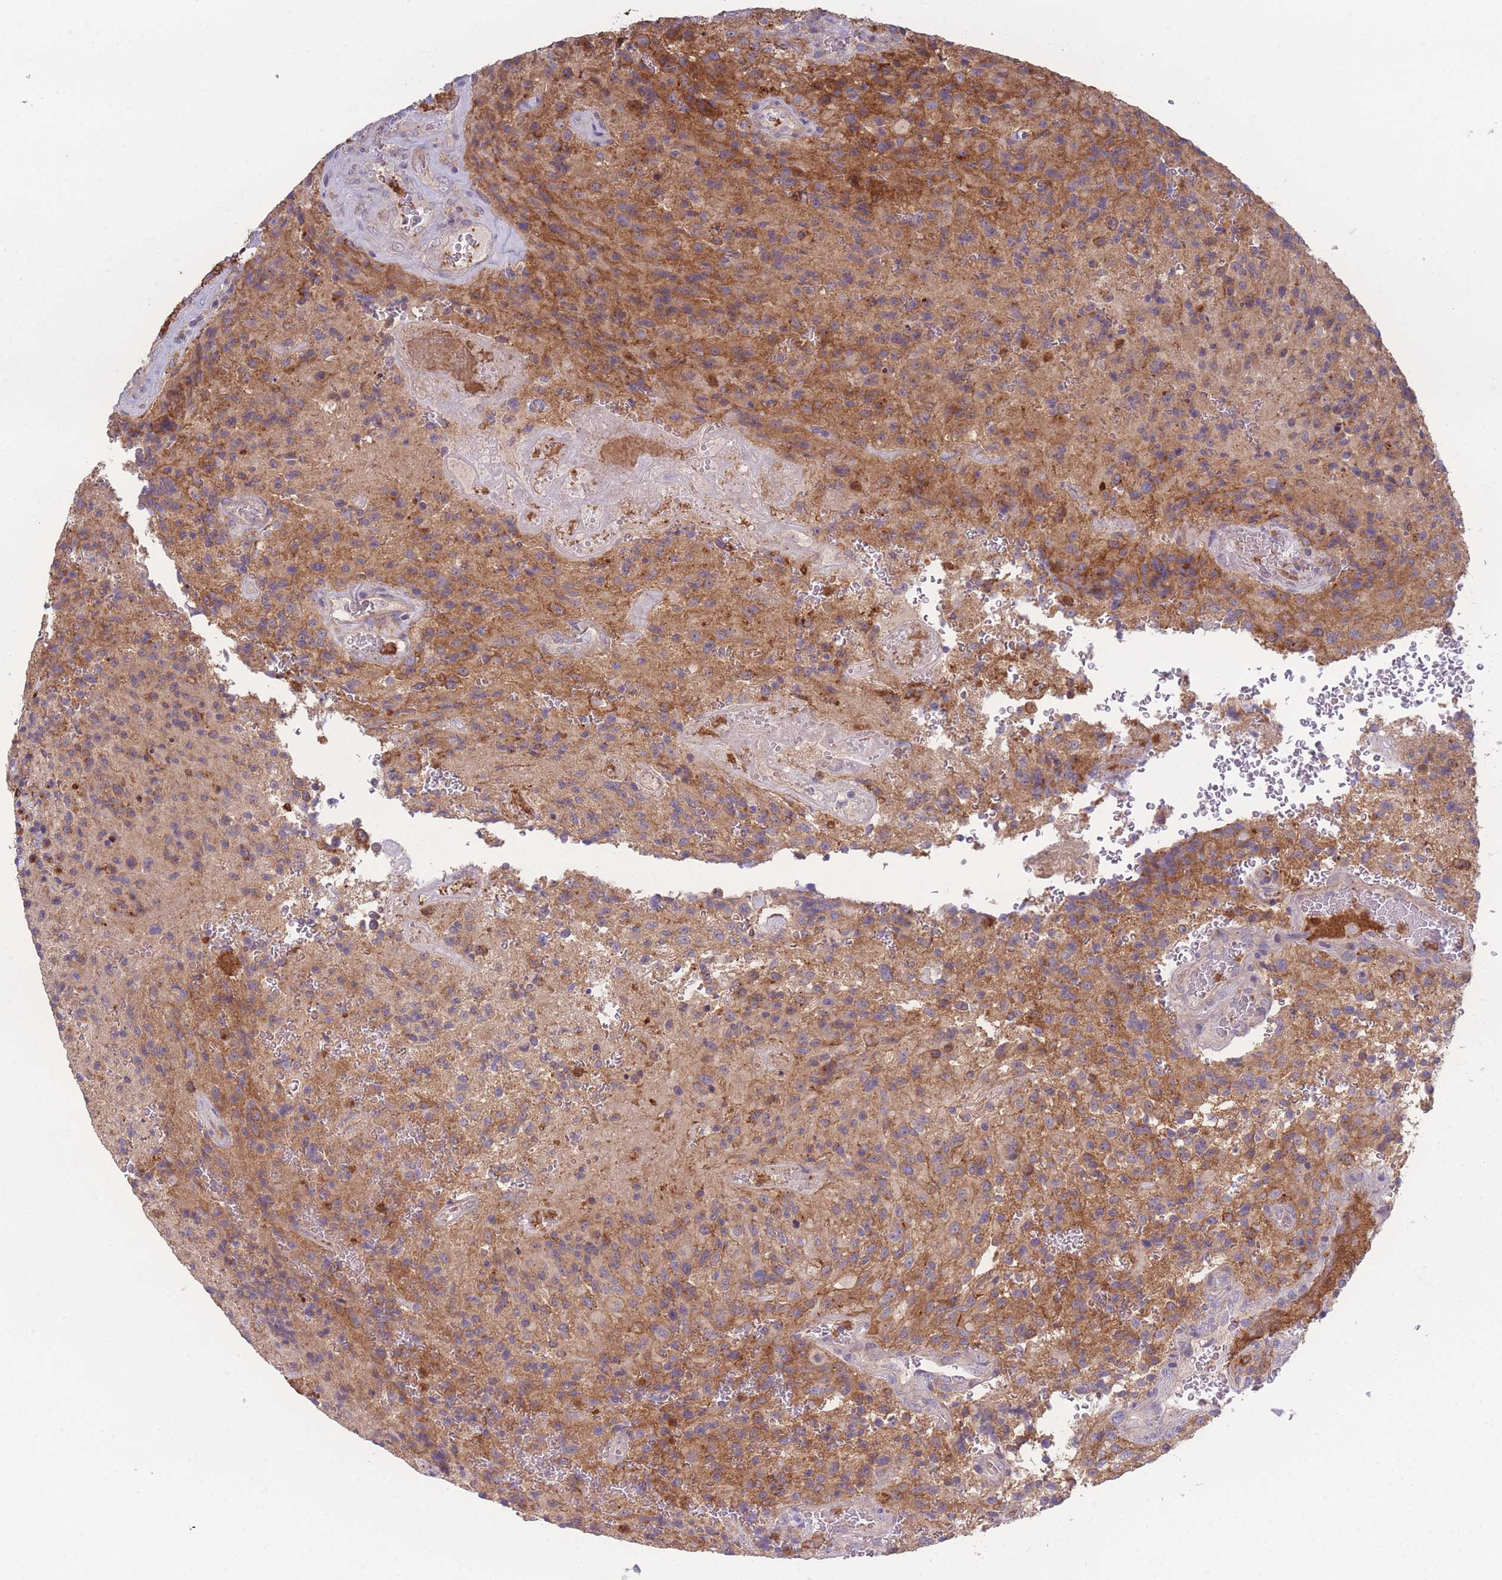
{"staining": {"intensity": "weak", "quantity": "25%-75%", "location": "cytoplasmic/membranous"}, "tissue": "glioma", "cell_type": "Tumor cells", "image_type": "cancer", "snomed": [{"axis": "morphology", "description": "Normal tissue, NOS"}, {"axis": "morphology", "description": "Glioma, malignant, High grade"}, {"axis": "topography", "description": "Cerebral cortex"}], "caption": "There is low levels of weak cytoplasmic/membranous positivity in tumor cells of malignant glioma (high-grade), as demonstrated by immunohistochemical staining (brown color).", "gene": "STEAP3", "patient": {"sex": "male", "age": 56}}